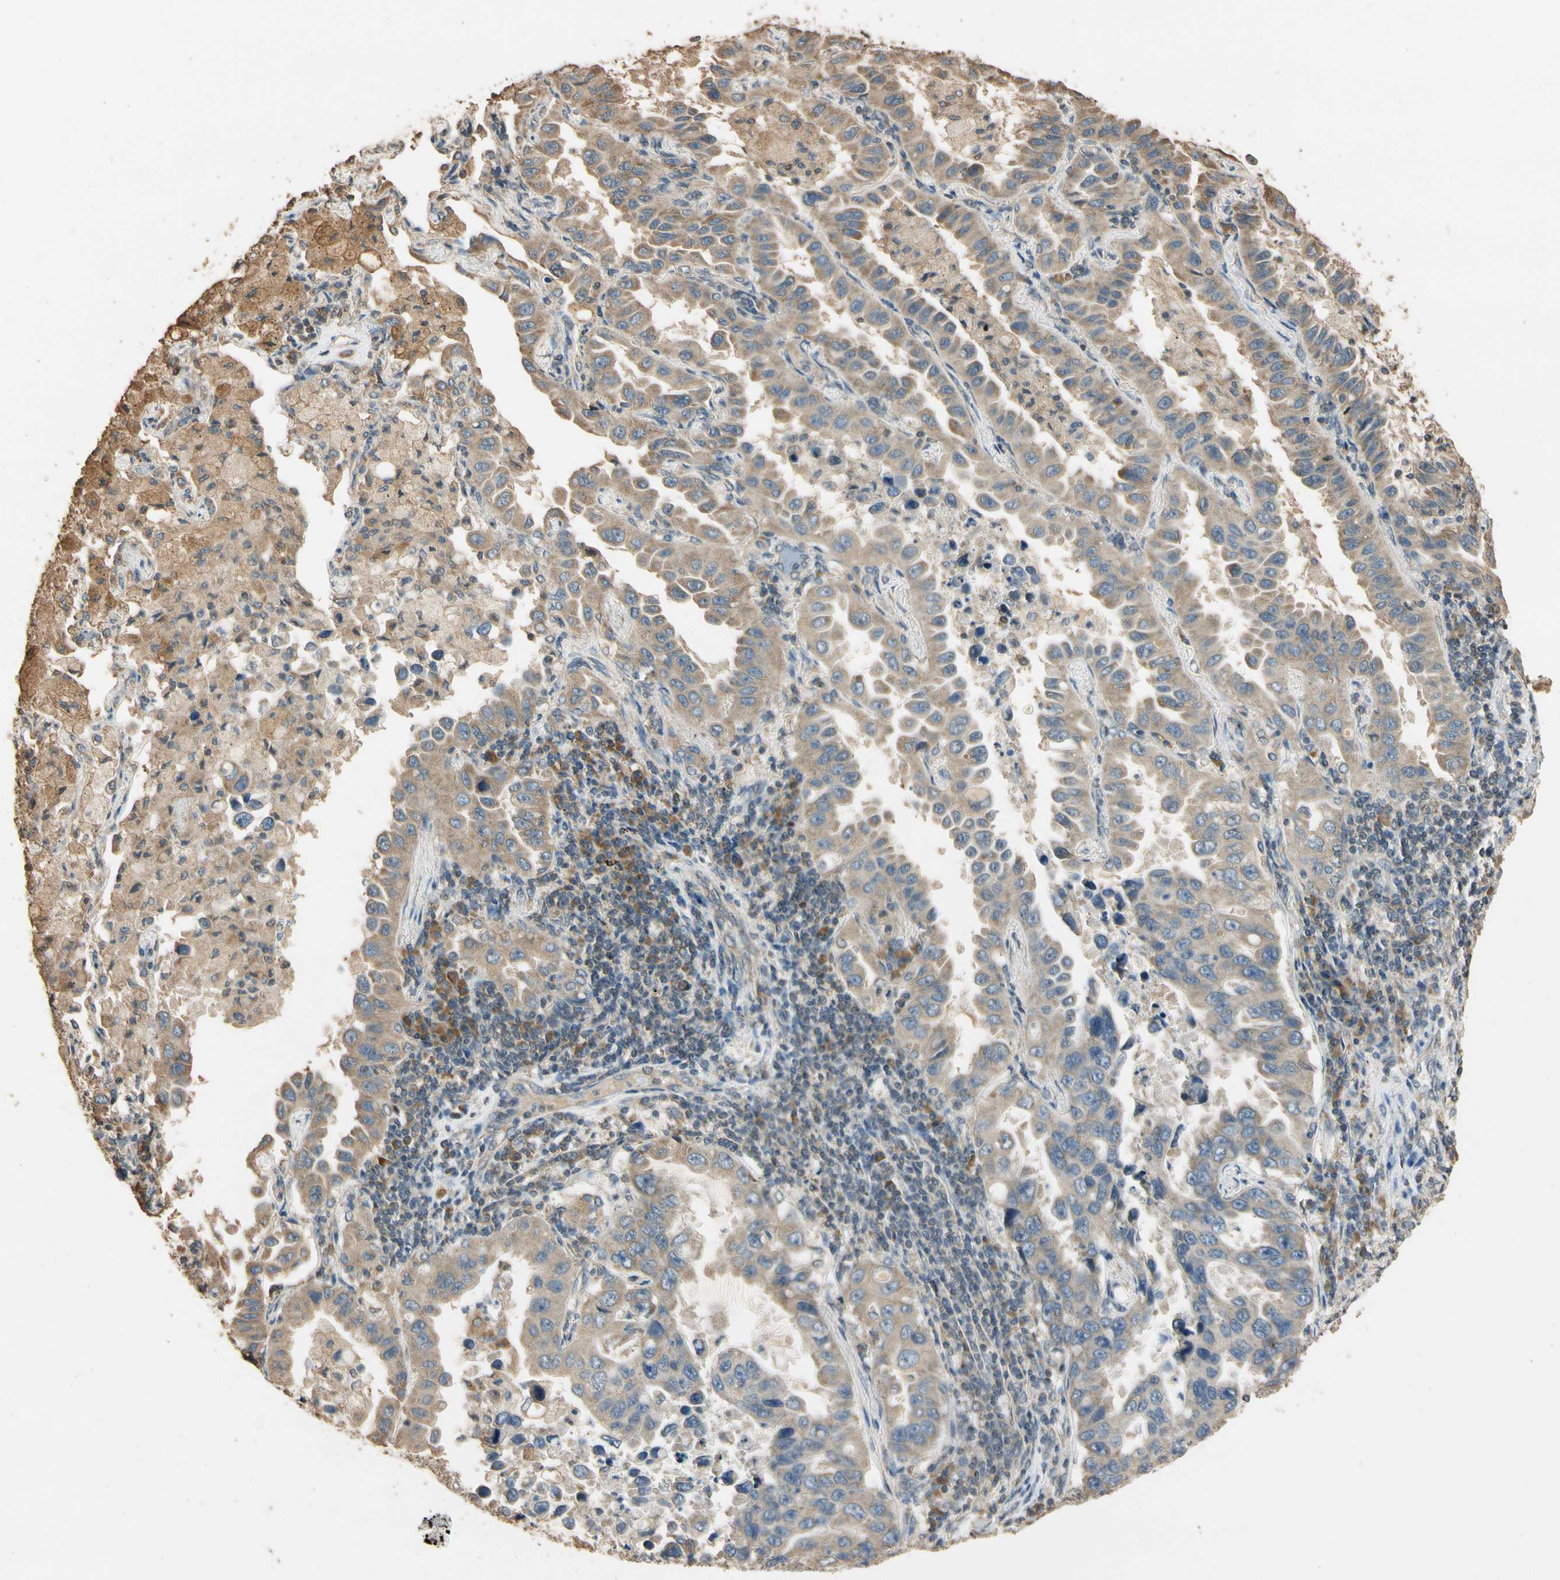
{"staining": {"intensity": "moderate", "quantity": ">75%", "location": "cytoplasmic/membranous"}, "tissue": "lung cancer", "cell_type": "Tumor cells", "image_type": "cancer", "snomed": [{"axis": "morphology", "description": "Adenocarcinoma, NOS"}, {"axis": "topography", "description": "Lung"}], "caption": "This image shows IHC staining of human lung adenocarcinoma, with medium moderate cytoplasmic/membranous positivity in approximately >75% of tumor cells.", "gene": "STX18", "patient": {"sex": "male", "age": 64}}